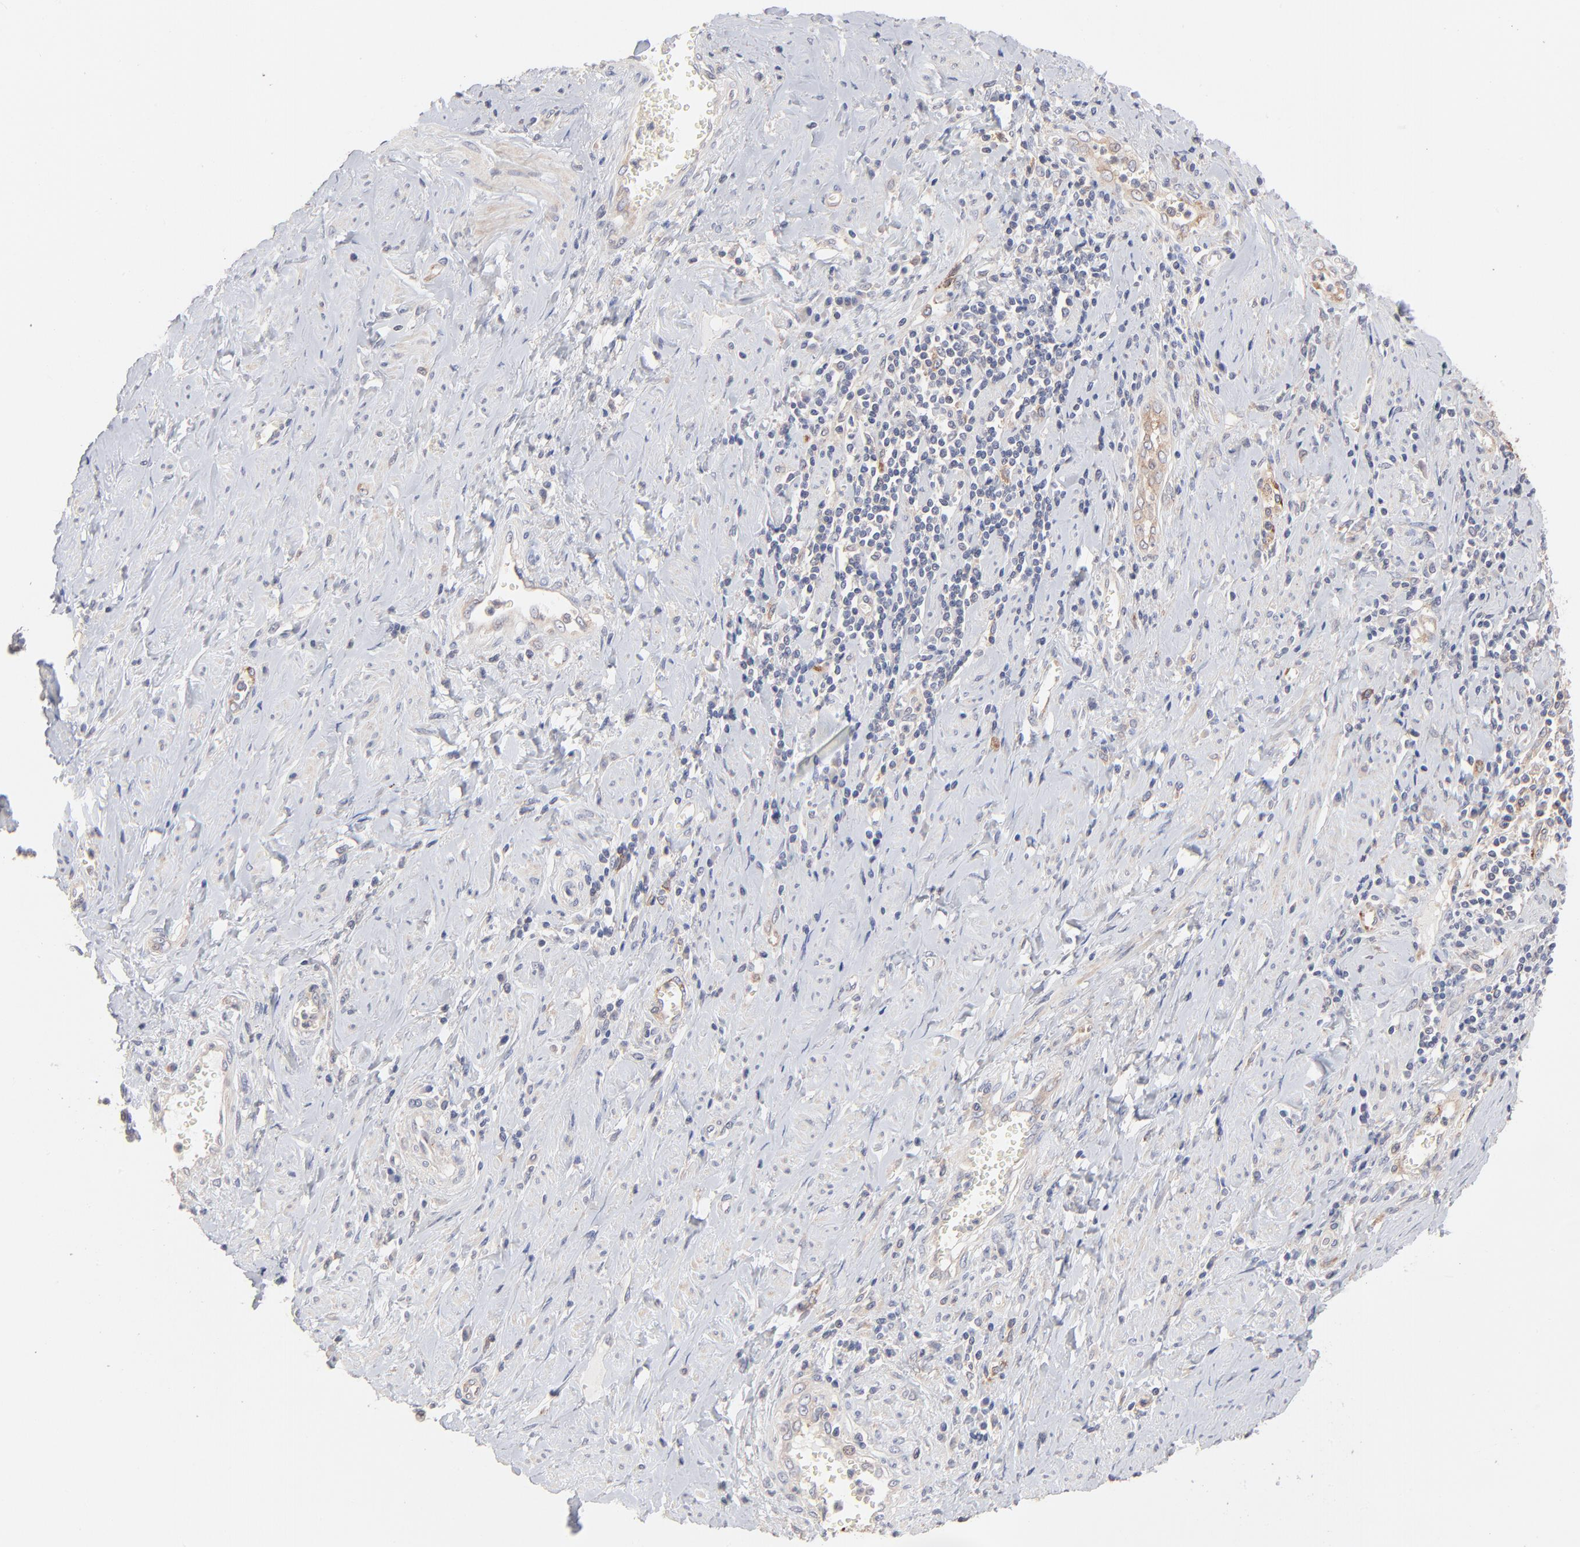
{"staining": {"intensity": "weak", "quantity": "25%-75%", "location": "cytoplasmic/membranous"}, "tissue": "cervical cancer", "cell_type": "Tumor cells", "image_type": "cancer", "snomed": [{"axis": "morphology", "description": "Squamous cell carcinoma, NOS"}, {"axis": "topography", "description": "Cervix"}], "caption": "Cervical cancer stained with a brown dye reveals weak cytoplasmic/membranous positive positivity in about 25%-75% of tumor cells.", "gene": "IVNS1ABP", "patient": {"sex": "female", "age": 53}}